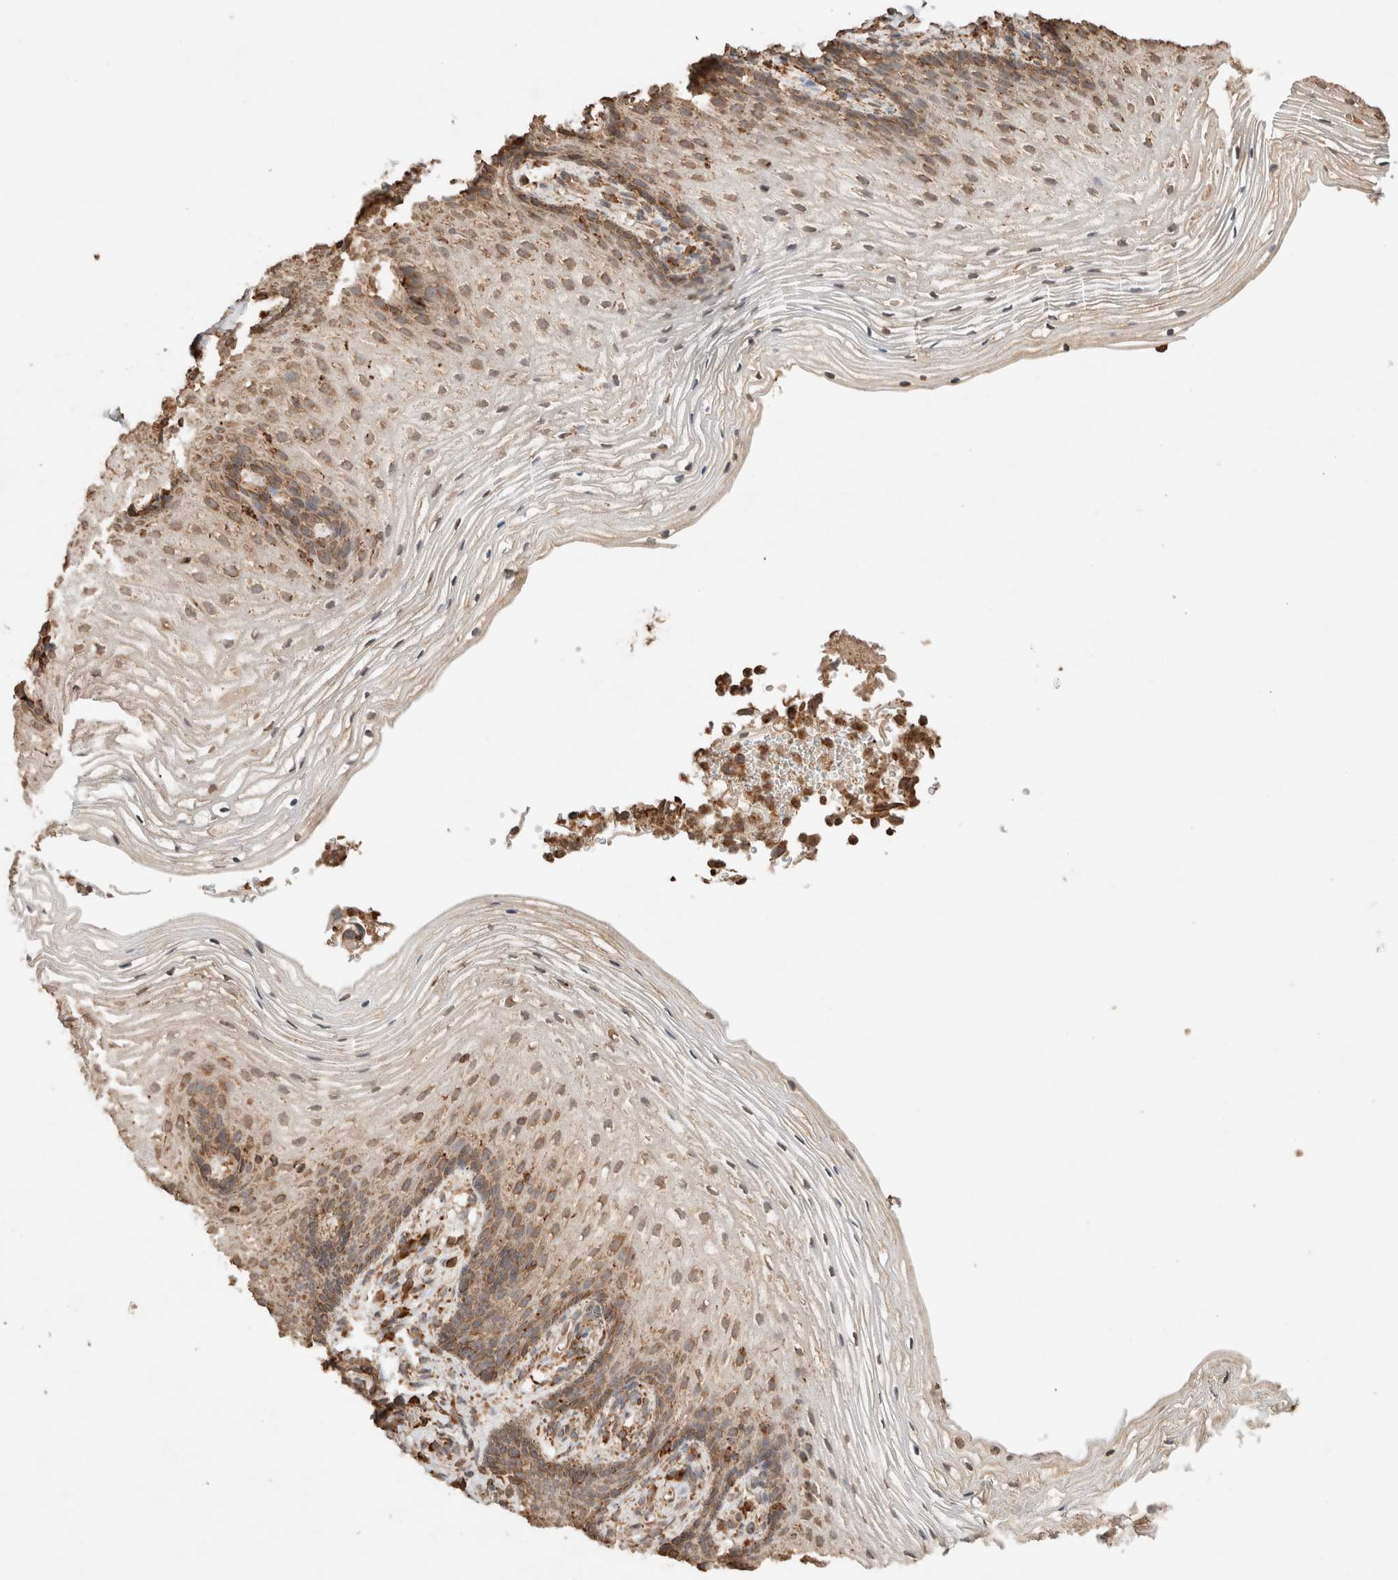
{"staining": {"intensity": "weak", "quantity": "25%-75%", "location": "cytoplasmic/membranous"}, "tissue": "vagina", "cell_type": "Squamous epithelial cells", "image_type": "normal", "snomed": [{"axis": "morphology", "description": "Normal tissue, NOS"}, {"axis": "topography", "description": "Vagina"}], "caption": "High-power microscopy captured an IHC histopathology image of normal vagina, revealing weak cytoplasmic/membranous staining in approximately 25%-75% of squamous epithelial cells.", "gene": "ERAP1", "patient": {"sex": "female", "age": 60}}